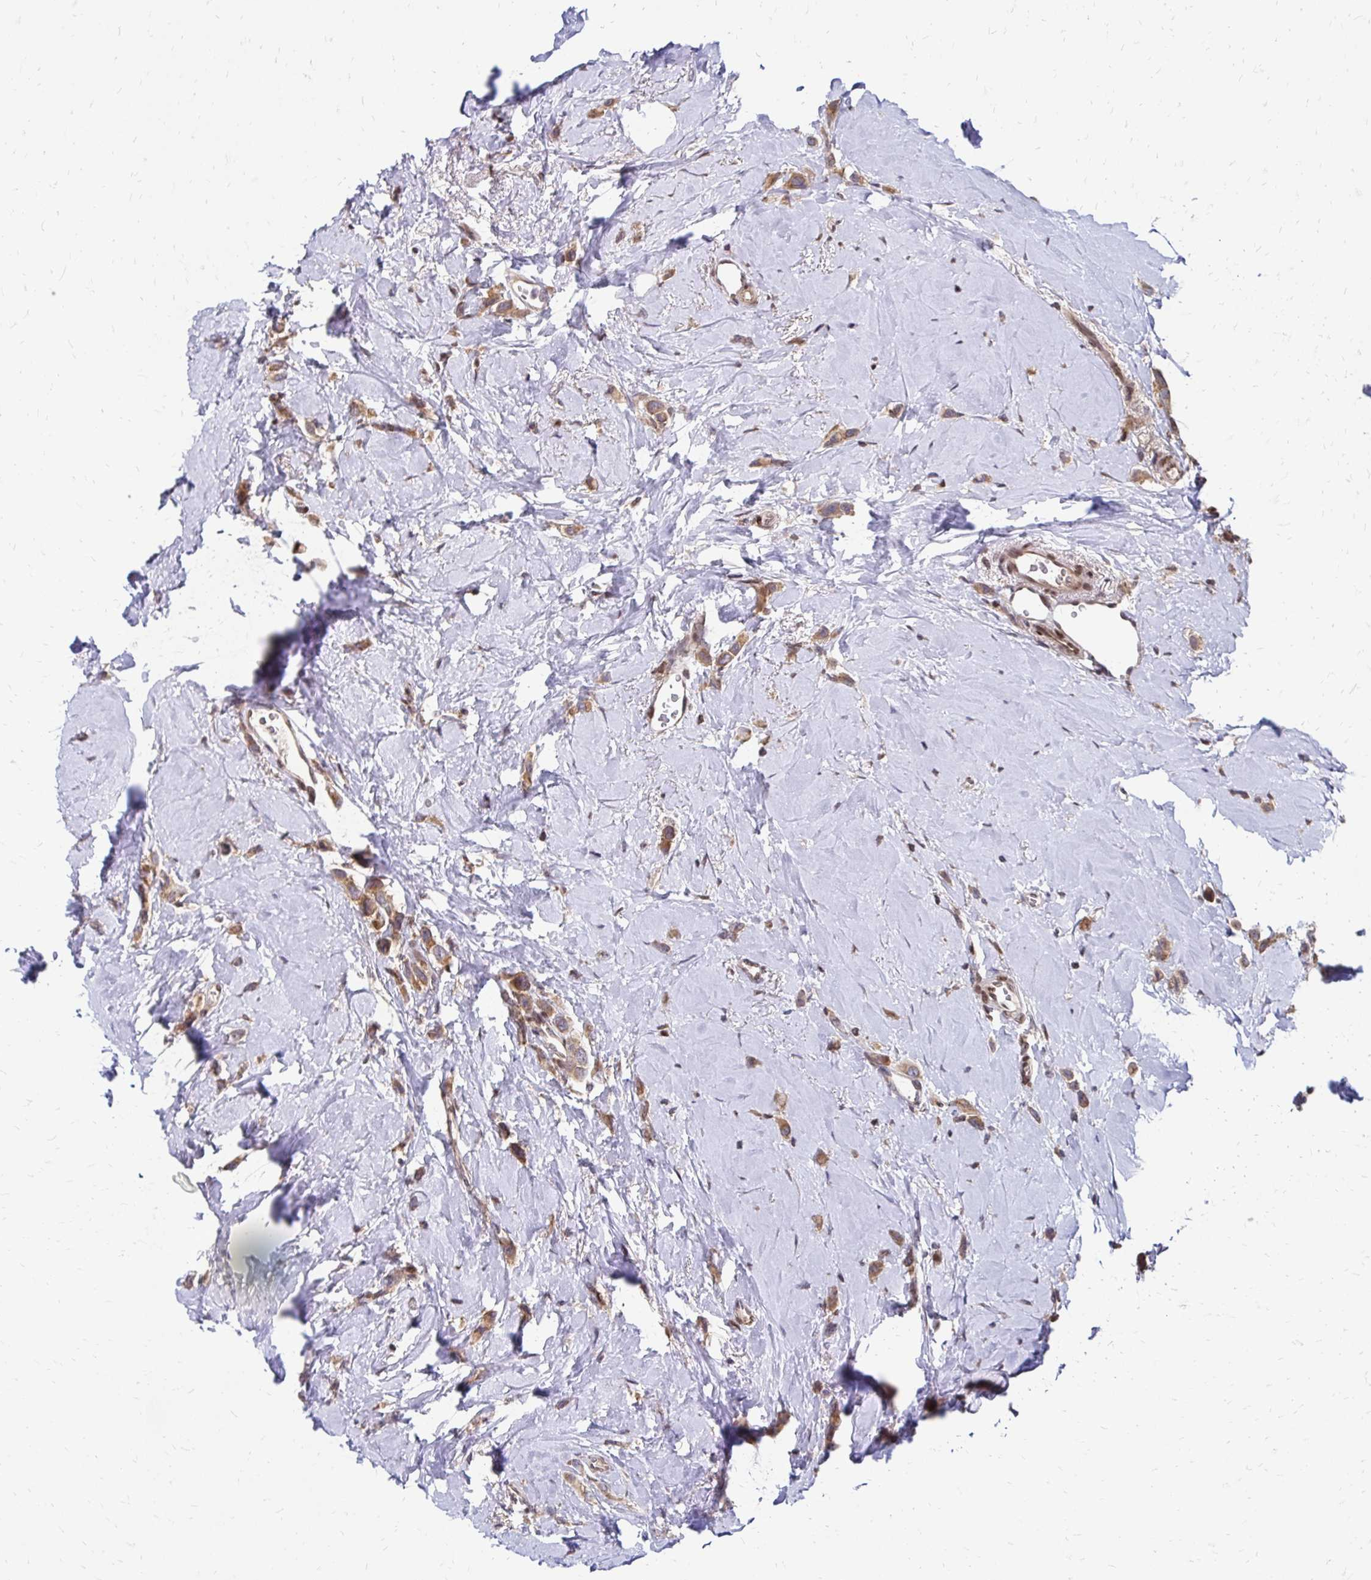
{"staining": {"intensity": "weak", "quantity": ">75%", "location": "cytoplasmic/membranous"}, "tissue": "breast cancer", "cell_type": "Tumor cells", "image_type": "cancer", "snomed": [{"axis": "morphology", "description": "Lobular carcinoma"}, {"axis": "topography", "description": "Breast"}], "caption": "Protein analysis of breast cancer (lobular carcinoma) tissue exhibits weak cytoplasmic/membranous positivity in about >75% of tumor cells. (IHC, brightfield microscopy, high magnification).", "gene": "CBX7", "patient": {"sex": "female", "age": 66}}